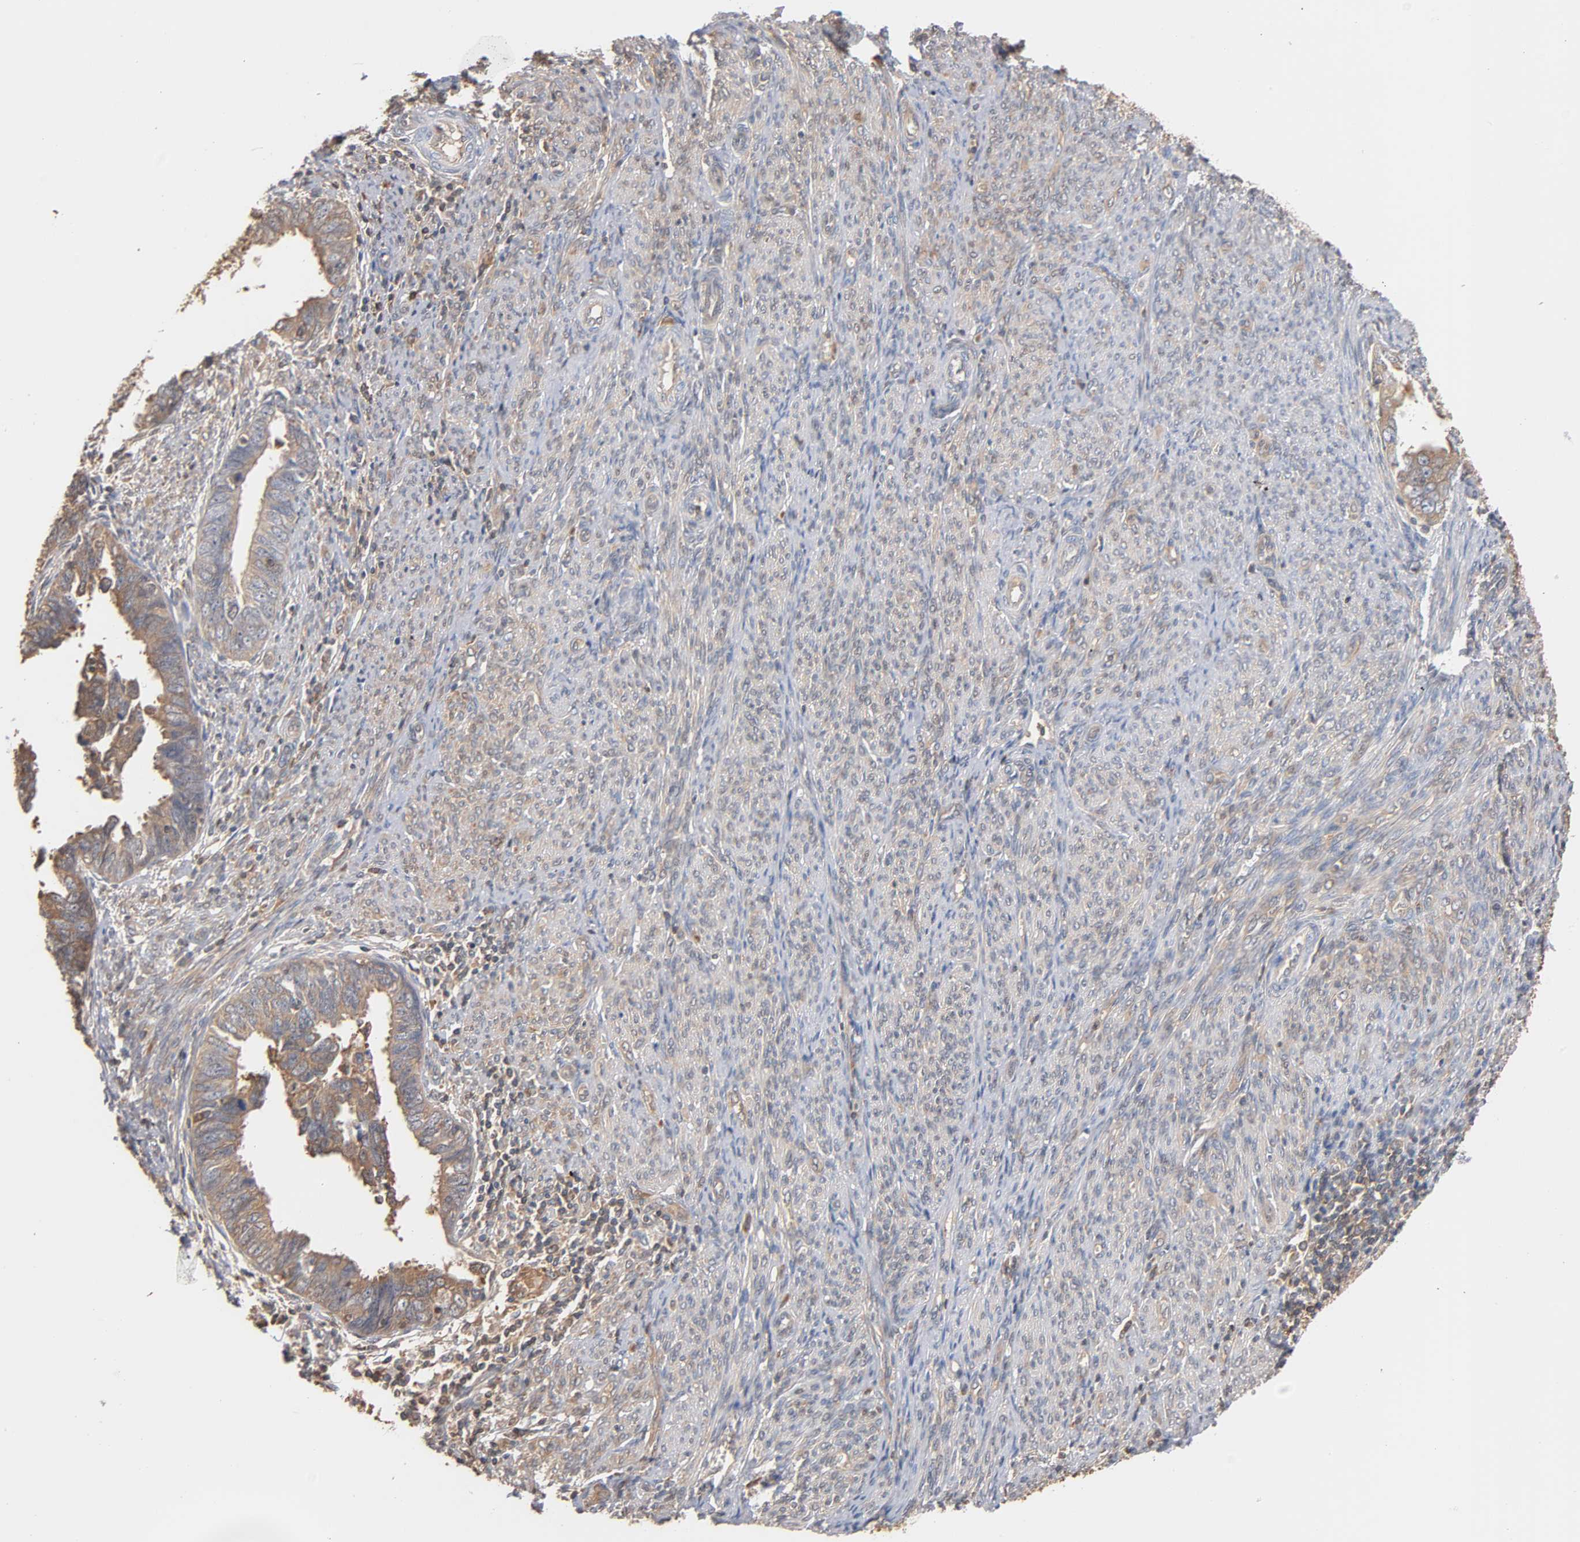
{"staining": {"intensity": "weak", "quantity": ">75%", "location": "cytoplasmic/membranous"}, "tissue": "endometrial cancer", "cell_type": "Tumor cells", "image_type": "cancer", "snomed": [{"axis": "morphology", "description": "Adenocarcinoma, NOS"}, {"axis": "topography", "description": "Endometrium"}], "caption": "Immunohistochemical staining of human endometrial cancer (adenocarcinoma) shows low levels of weak cytoplasmic/membranous protein staining in about >75% of tumor cells. Immunohistochemistry stains the protein of interest in brown and the nuclei are stained blue.", "gene": "ALDOA", "patient": {"sex": "female", "age": 75}}